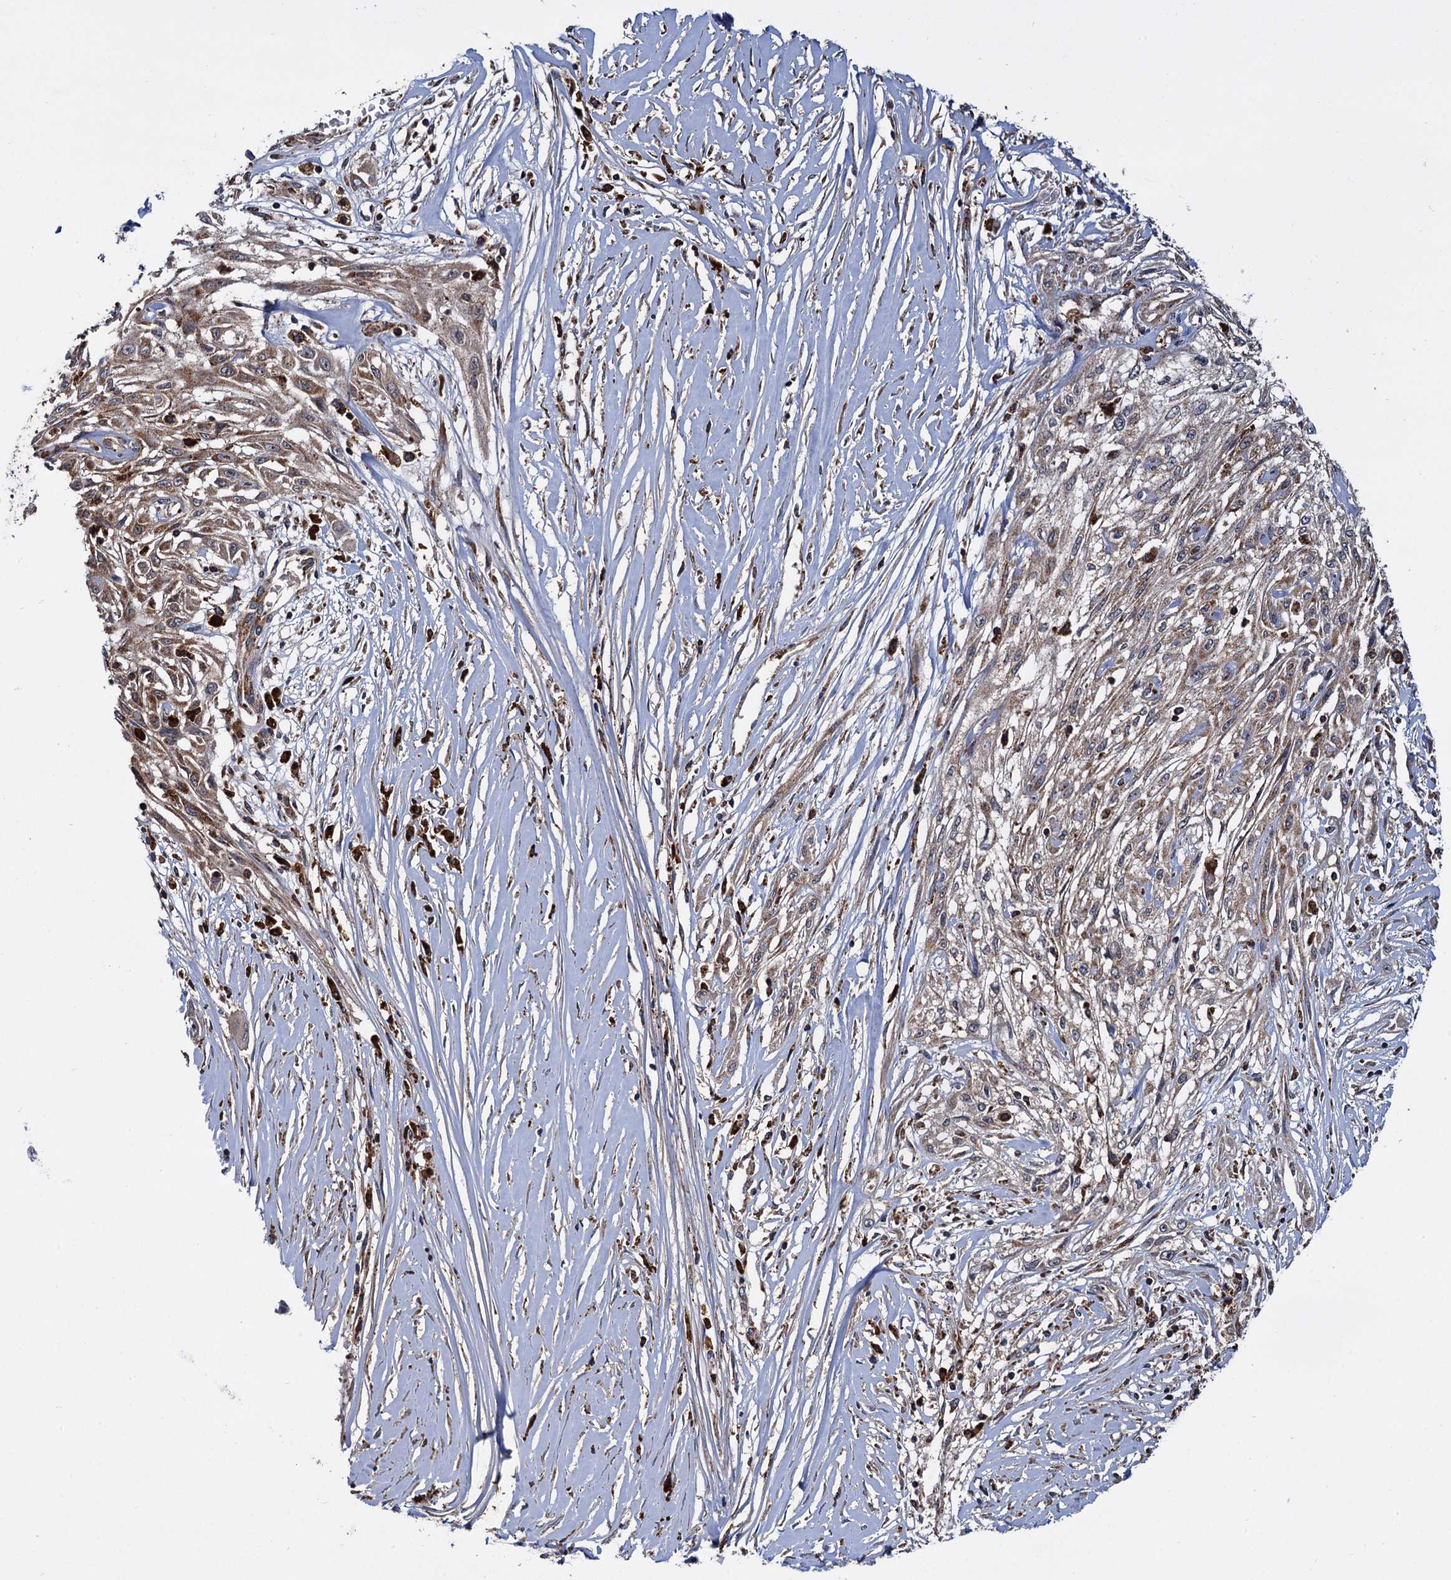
{"staining": {"intensity": "weak", "quantity": ">75%", "location": "cytoplasmic/membranous"}, "tissue": "skin cancer", "cell_type": "Tumor cells", "image_type": "cancer", "snomed": [{"axis": "morphology", "description": "Squamous cell carcinoma, NOS"}, {"axis": "morphology", "description": "Squamous cell carcinoma, metastatic, NOS"}, {"axis": "topography", "description": "Skin"}, {"axis": "topography", "description": "Lymph node"}], "caption": "IHC (DAB (3,3'-diaminobenzidine)) staining of human metastatic squamous cell carcinoma (skin) demonstrates weak cytoplasmic/membranous protein expression in about >75% of tumor cells. The protein of interest is stained brown, and the nuclei are stained in blue (DAB IHC with brightfield microscopy, high magnification).", "gene": "UFM1", "patient": {"sex": "male", "age": 75}}